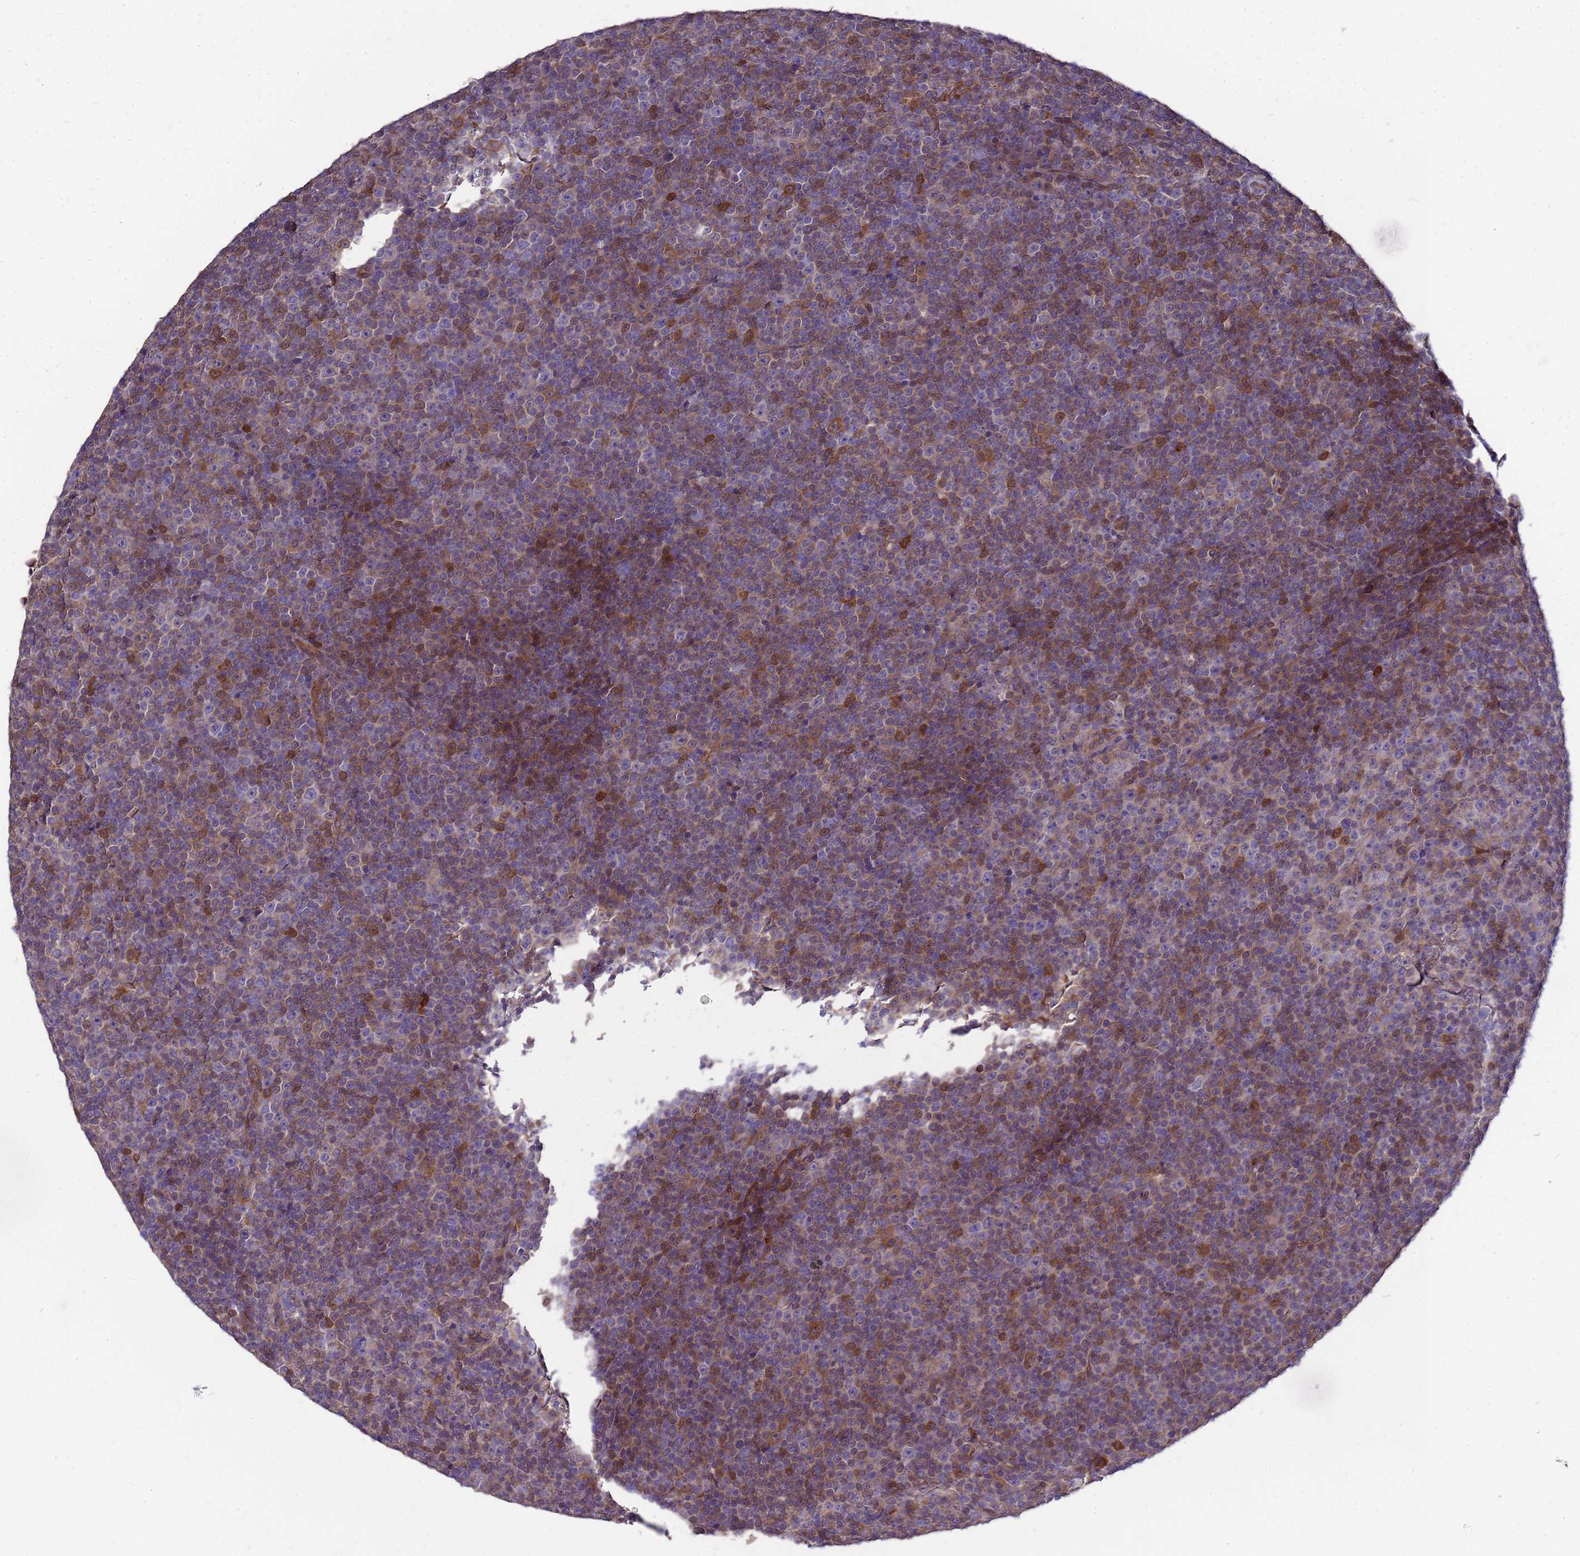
{"staining": {"intensity": "moderate", "quantity": "25%-75%", "location": "cytoplasmic/membranous,nuclear"}, "tissue": "lymphoma", "cell_type": "Tumor cells", "image_type": "cancer", "snomed": [{"axis": "morphology", "description": "Malignant lymphoma, non-Hodgkin's type, Low grade"}, {"axis": "topography", "description": "Lymph node"}], "caption": "This is a histology image of immunohistochemistry (IHC) staining of lymphoma, which shows moderate positivity in the cytoplasmic/membranous and nuclear of tumor cells.", "gene": "EIF4EBP3", "patient": {"sex": "female", "age": 67}}